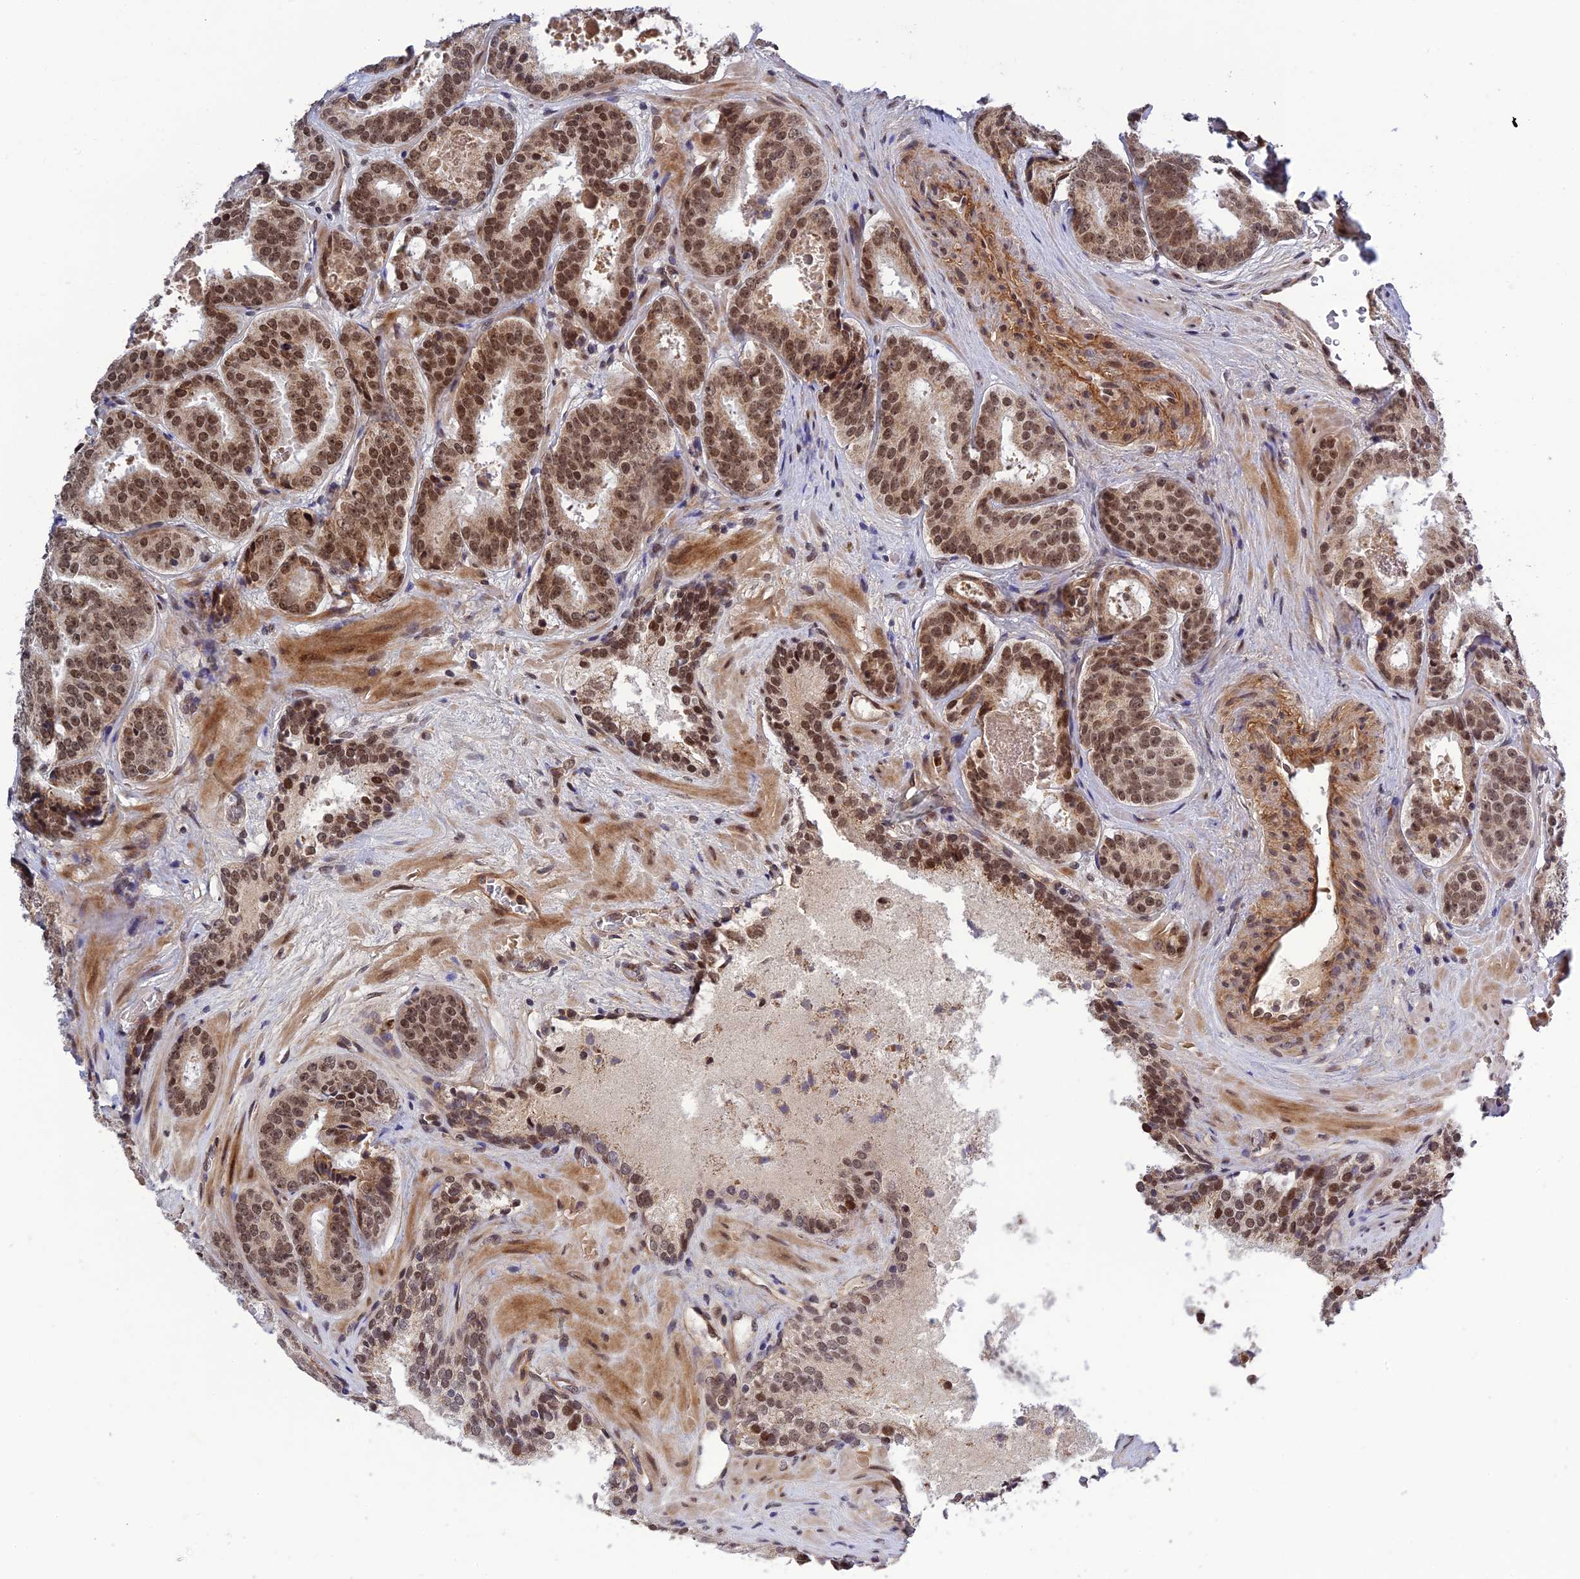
{"staining": {"intensity": "strong", "quantity": ">75%", "location": "nuclear"}, "tissue": "prostate cancer", "cell_type": "Tumor cells", "image_type": "cancer", "snomed": [{"axis": "morphology", "description": "Adenocarcinoma, High grade"}, {"axis": "topography", "description": "Prostate"}], "caption": "Immunohistochemical staining of high-grade adenocarcinoma (prostate) exhibits high levels of strong nuclear protein positivity in approximately >75% of tumor cells.", "gene": "REXO1", "patient": {"sex": "male", "age": 57}}